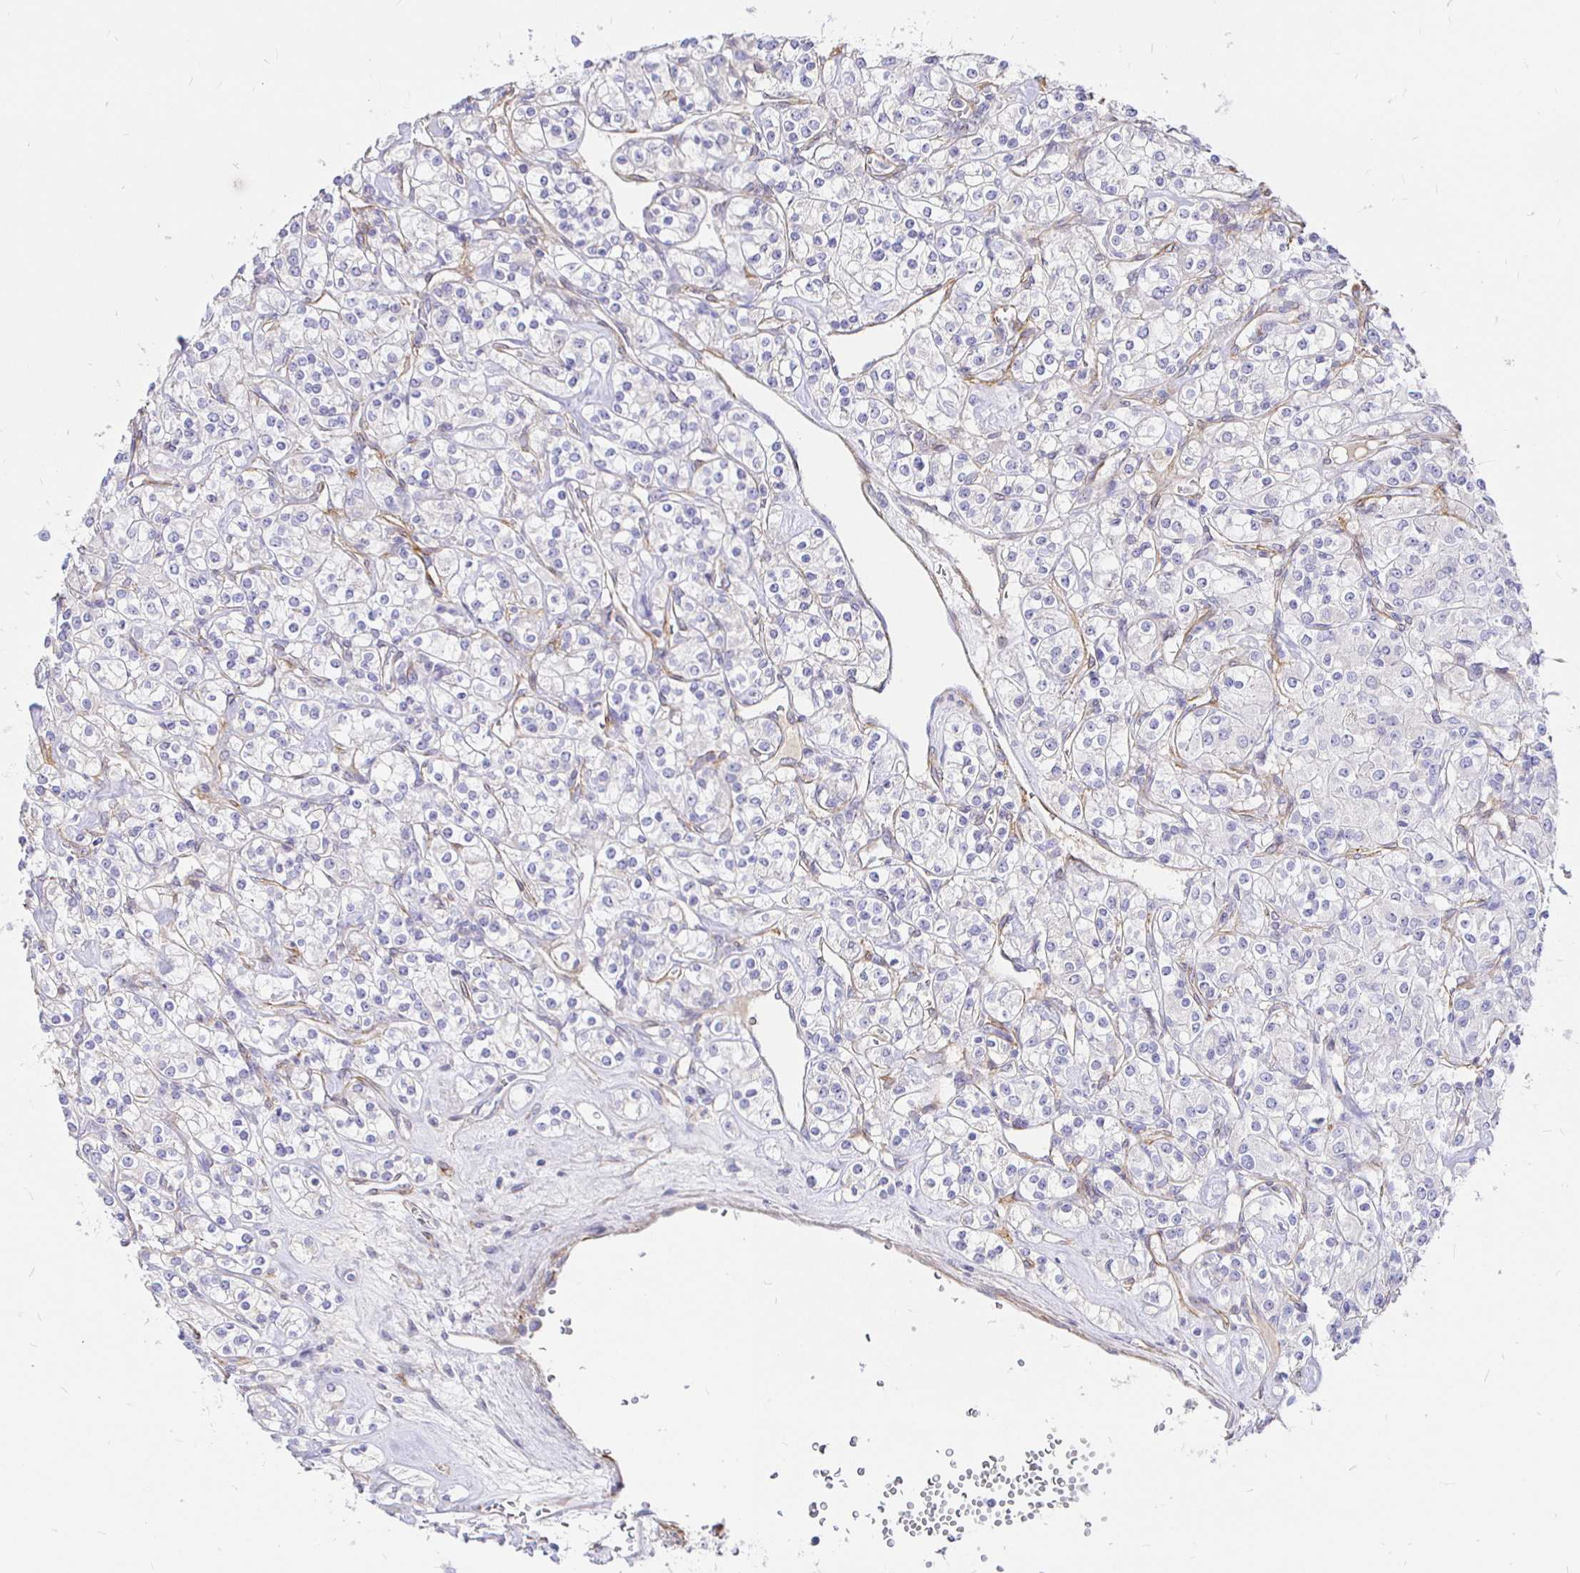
{"staining": {"intensity": "negative", "quantity": "none", "location": "none"}, "tissue": "renal cancer", "cell_type": "Tumor cells", "image_type": "cancer", "snomed": [{"axis": "morphology", "description": "Adenocarcinoma, NOS"}, {"axis": "topography", "description": "Kidney"}], "caption": "Tumor cells show no significant protein staining in renal cancer.", "gene": "PALM2AKAP2", "patient": {"sex": "male", "age": 77}}